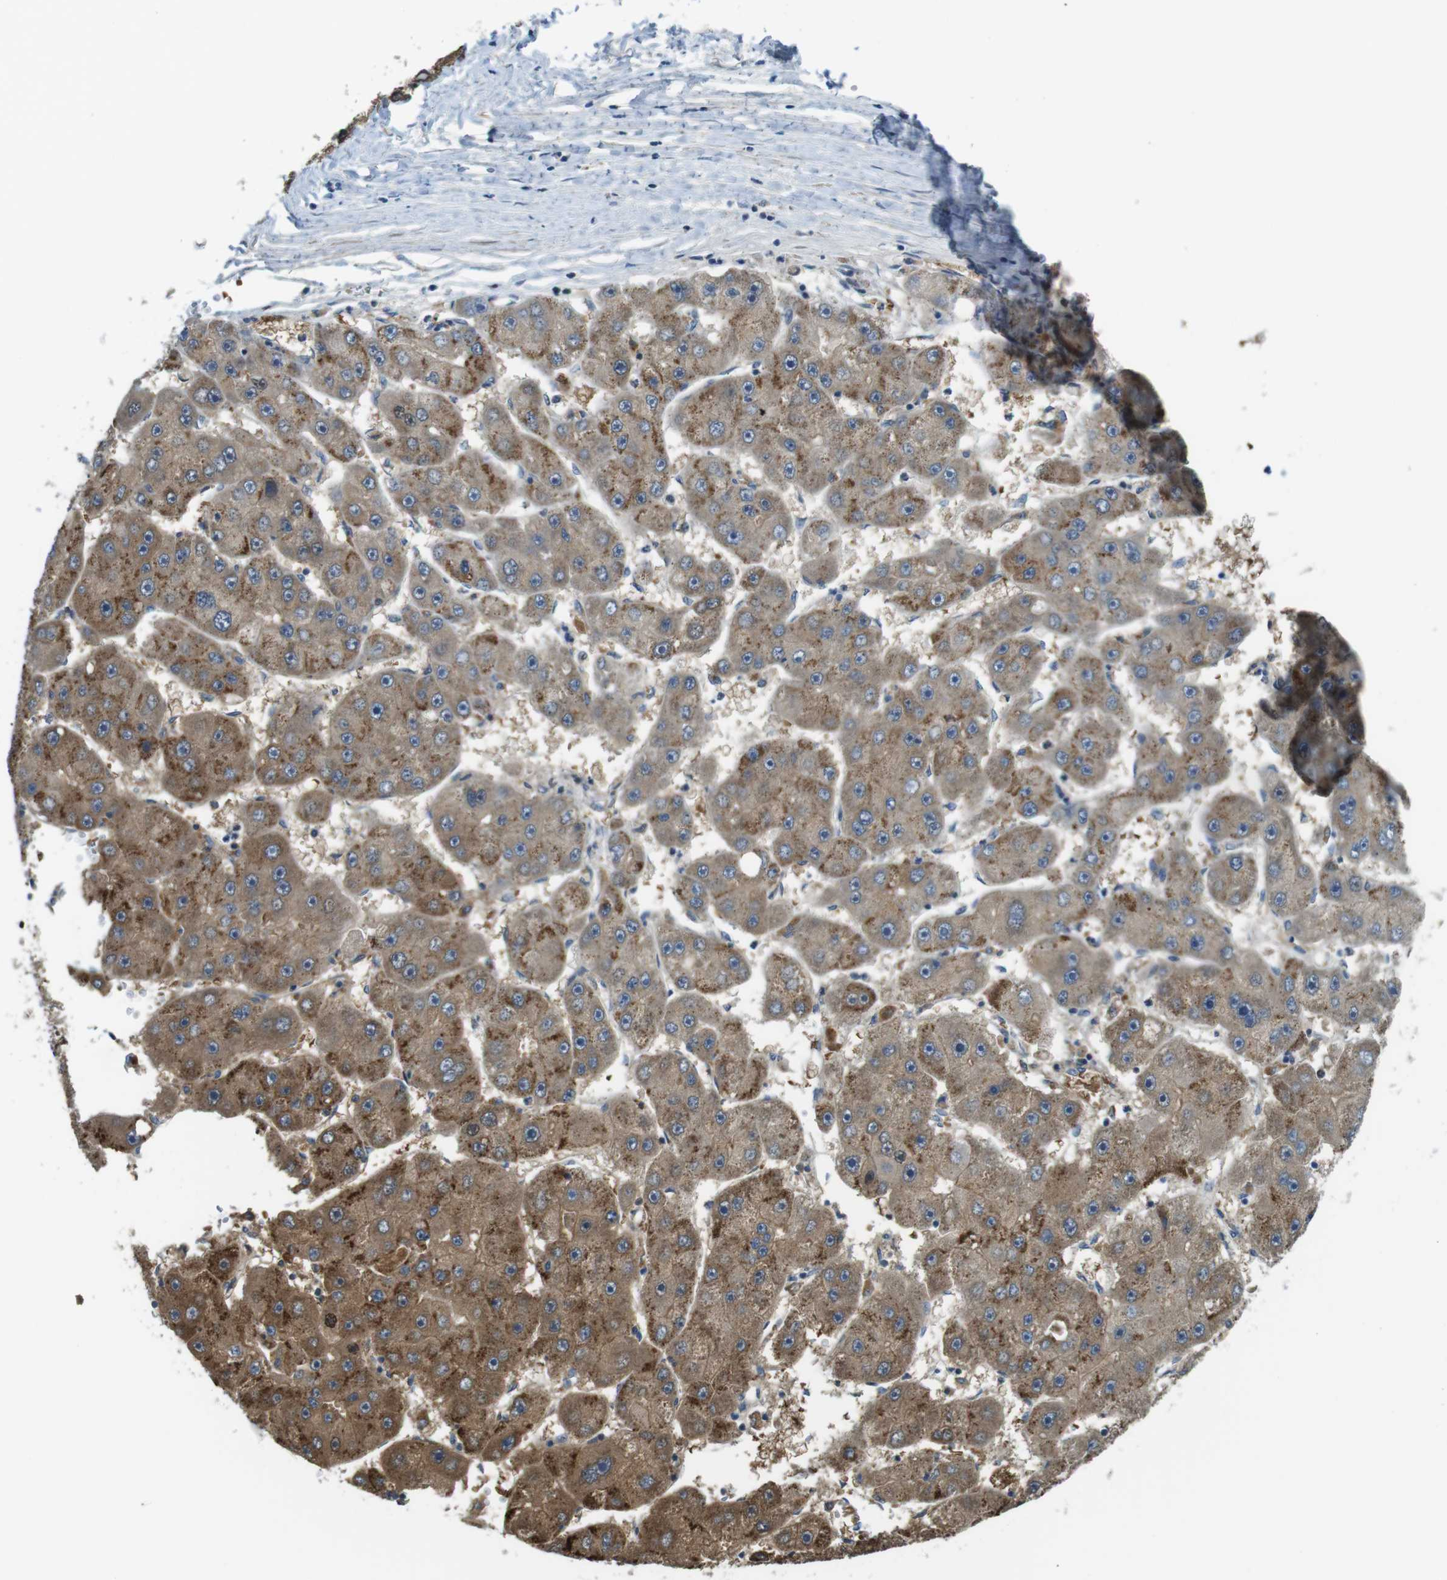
{"staining": {"intensity": "moderate", "quantity": "25%-75%", "location": "cytoplasmic/membranous"}, "tissue": "liver cancer", "cell_type": "Tumor cells", "image_type": "cancer", "snomed": [{"axis": "morphology", "description": "Carcinoma, Hepatocellular, NOS"}, {"axis": "topography", "description": "Liver"}], "caption": "Immunohistochemistry micrograph of liver cancer (hepatocellular carcinoma) stained for a protein (brown), which exhibits medium levels of moderate cytoplasmic/membranous staining in approximately 25%-75% of tumor cells.", "gene": "LRRC3B", "patient": {"sex": "female", "age": 61}}